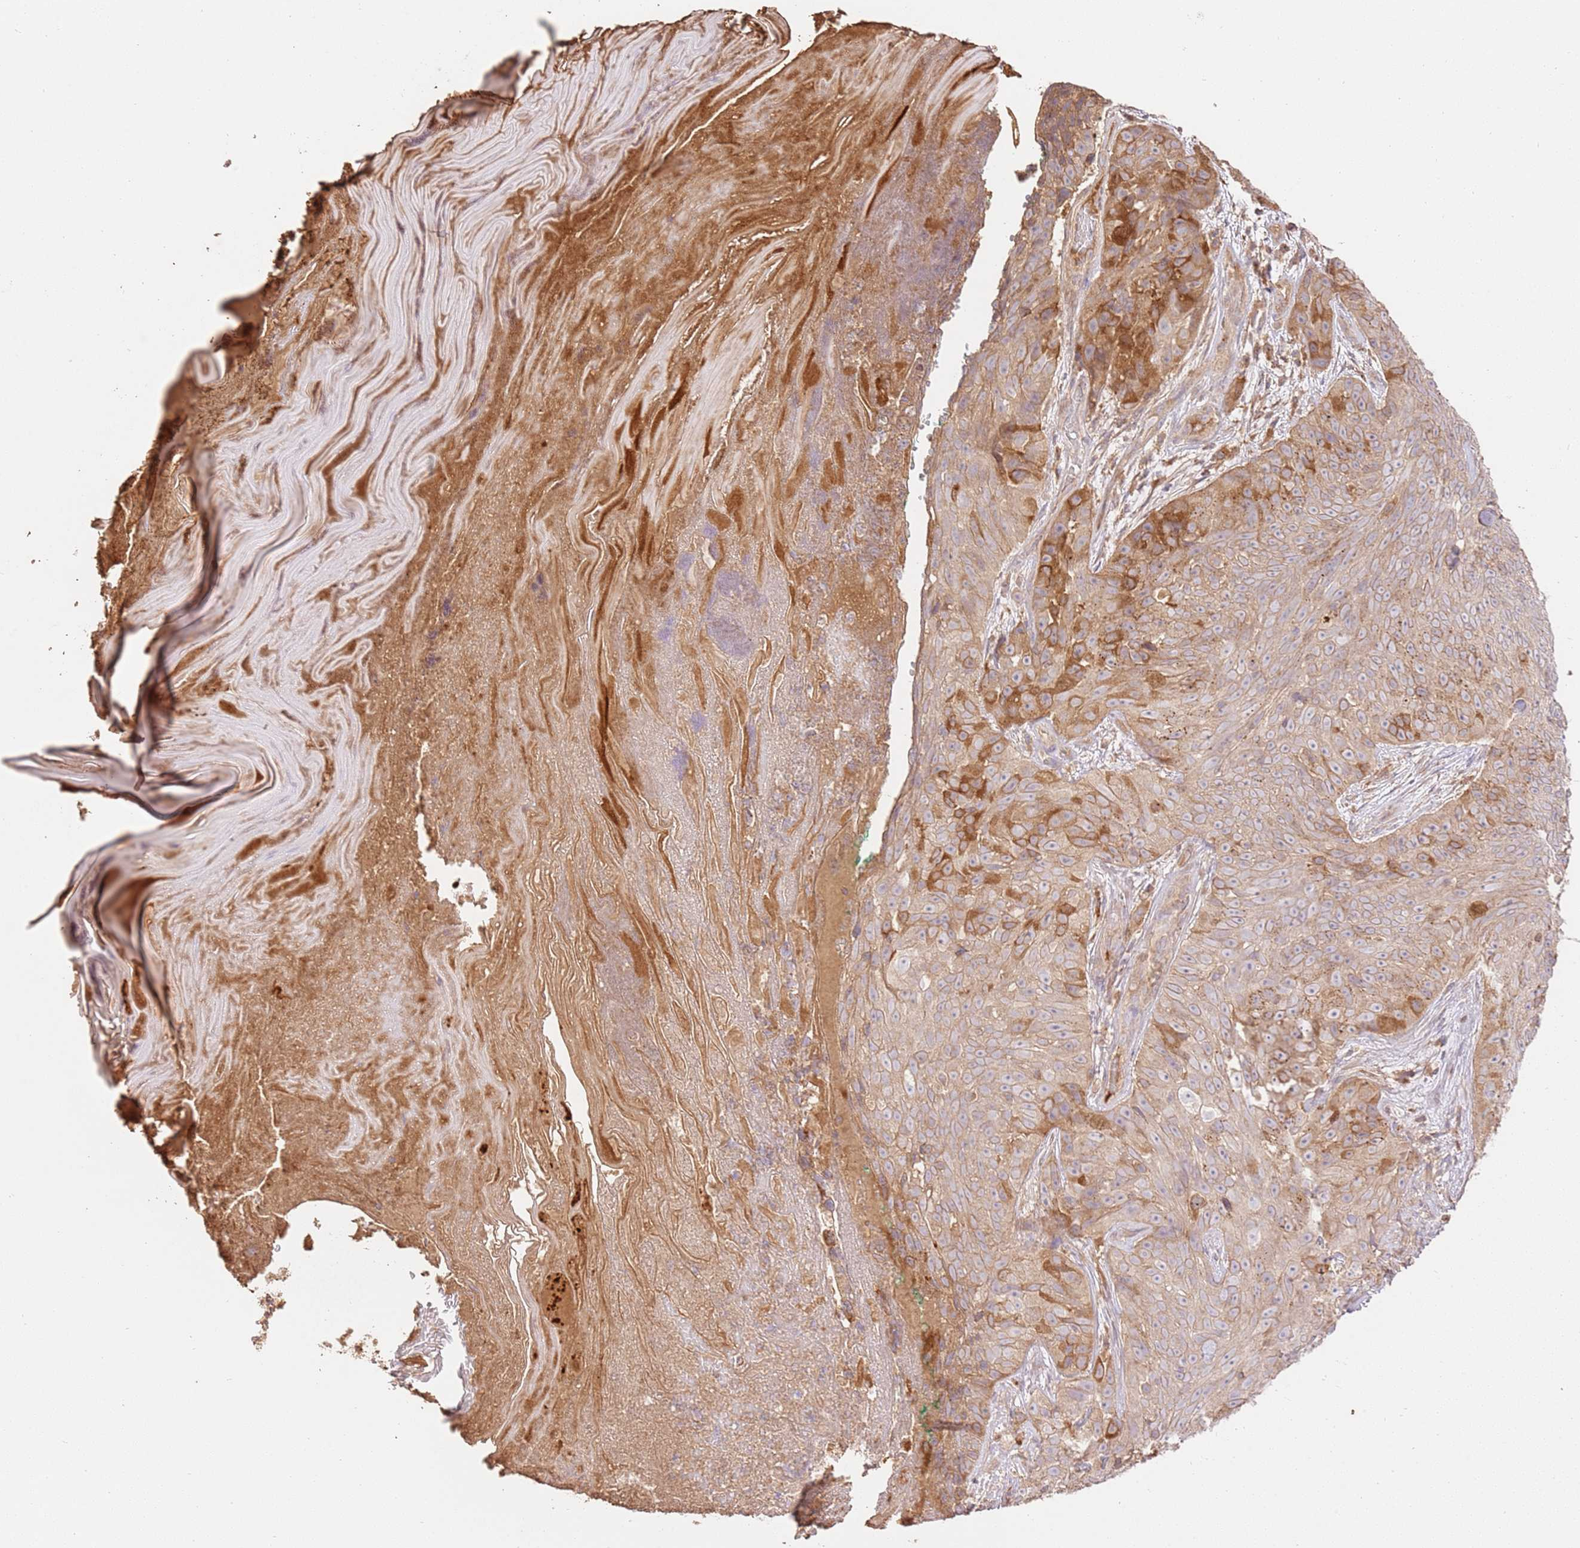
{"staining": {"intensity": "moderate", "quantity": ">75%", "location": "cytoplasmic/membranous"}, "tissue": "skin cancer", "cell_type": "Tumor cells", "image_type": "cancer", "snomed": [{"axis": "morphology", "description": "Squamous cell carcinoma, NOS"}, {"axis": "topography", "description": "Skin"}], "caption": "The immunohistochemical stain labels moderate cytoplasmic/membranous expression in tumor cells of skin cancer (squamous cell carcinoma) tissue.", "gene": "CEP55", "patient": {"sex": "female", "age": 87}}